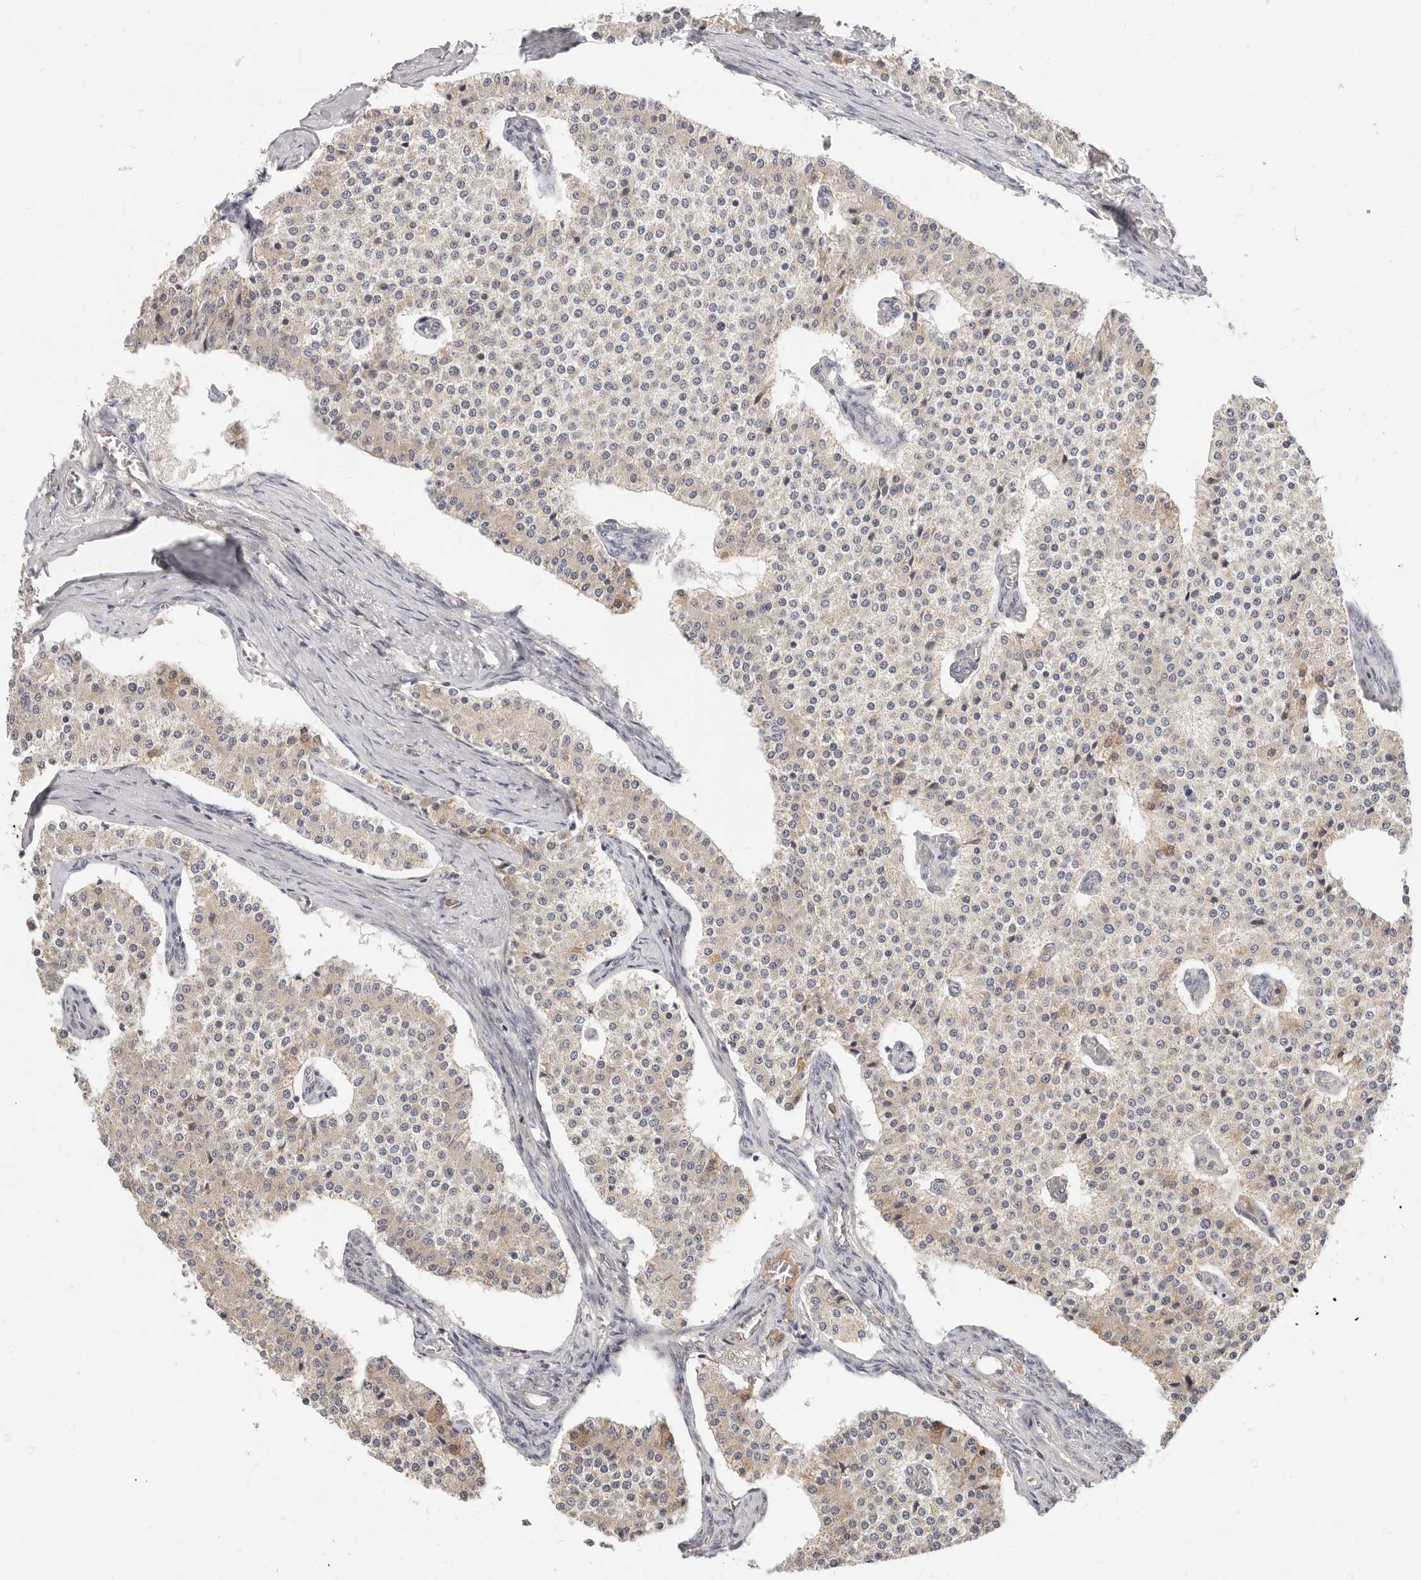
{"staining": {"intensity": "weak", "quantity": "<25%", "location": "cytoplasmic/membranous"}, "tissue": "carcinoid", "cell_type": "Tumor cells", "image_type": "cancer", "snomed": [{"axis": "morphology", "description": "Carcinoid, malignant, NOS"}, {"axis": "topography", "description": "Colon"}], "caption": "The photomicrograph exhibits no staining of tumor cells in carcinoid (malignant).", "gene": "MICALL2", "patient": {"sex": "female", "age": 52}}